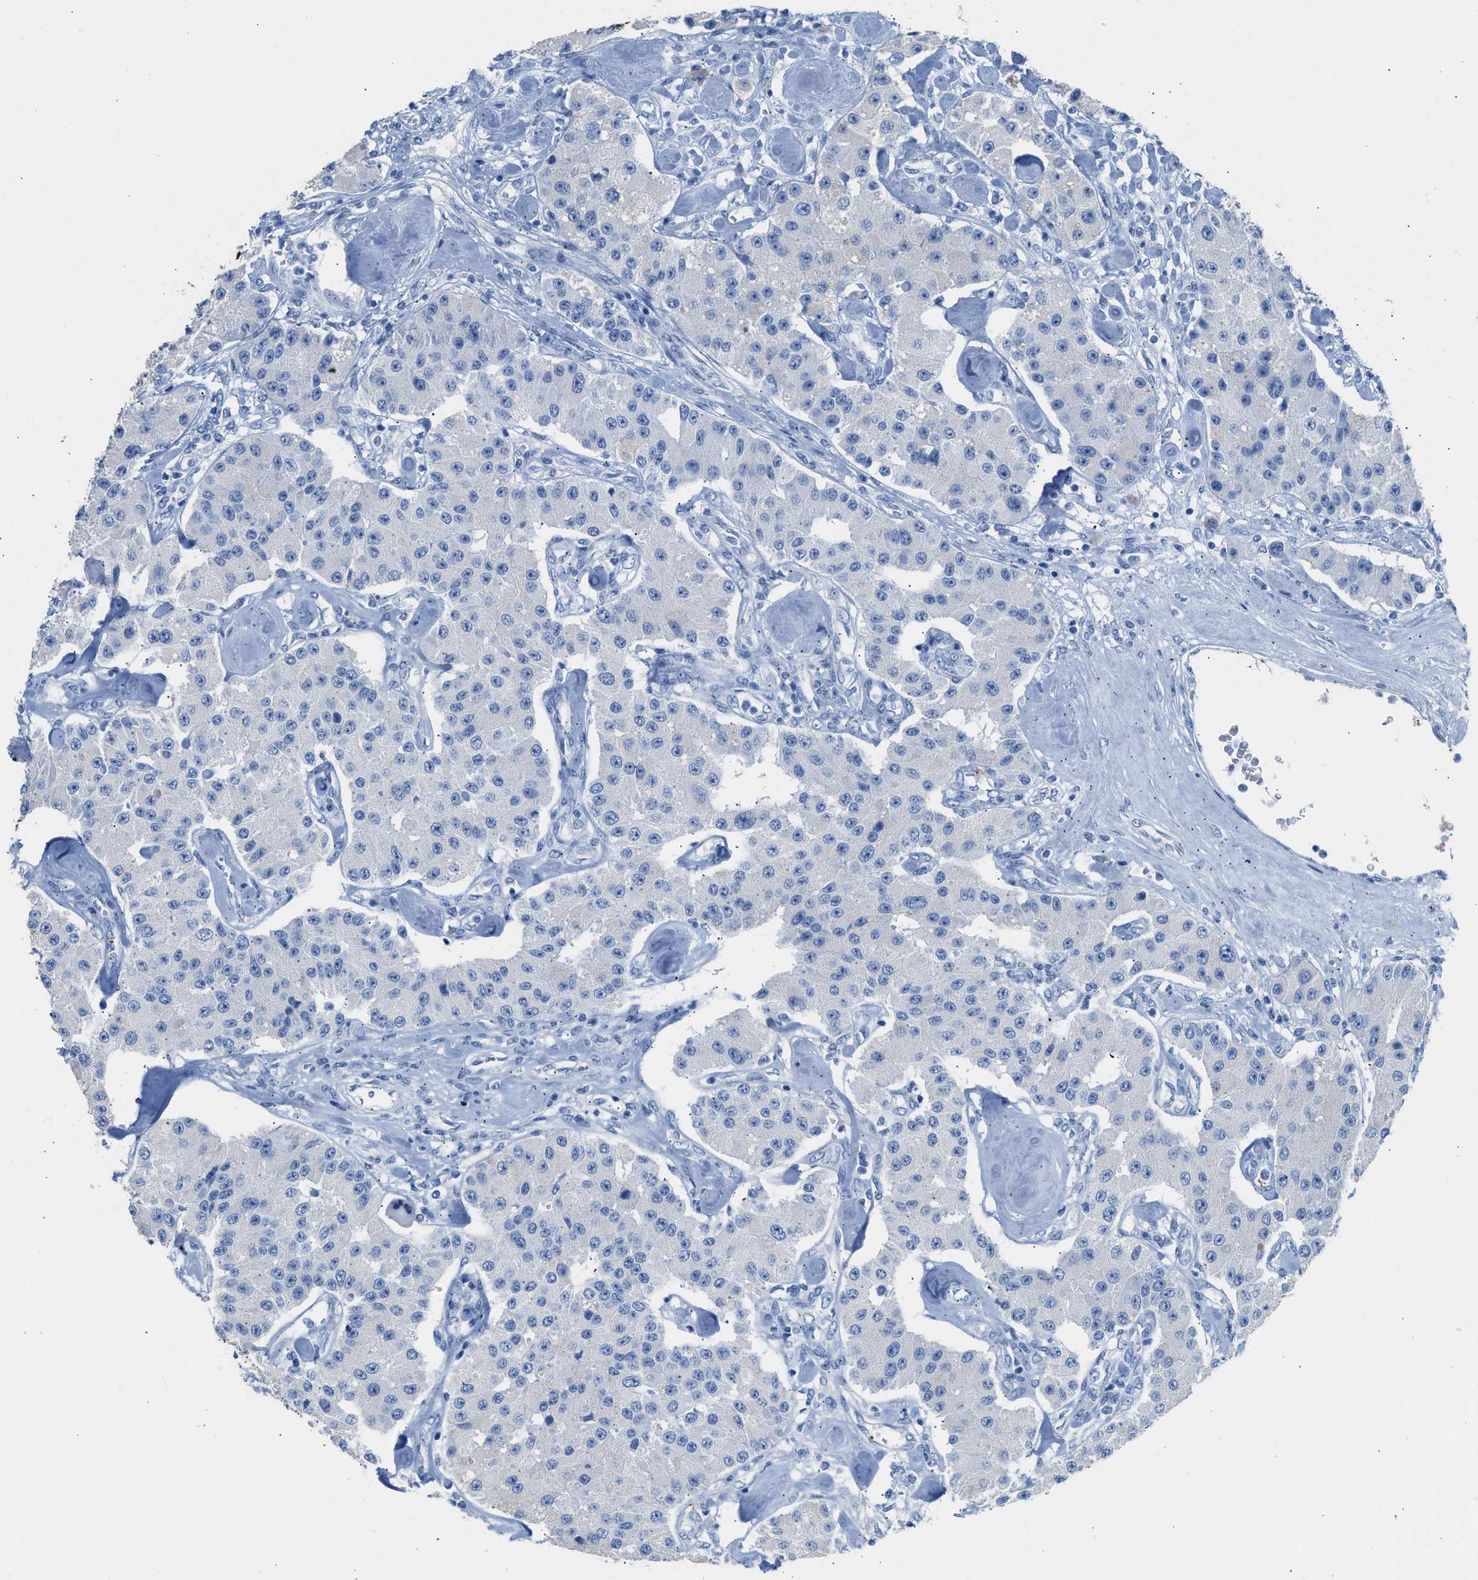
{"staining": {"intensity": "negative", "quantity": "none", "location": "none"}, "tissue": "carcinoid", "cell_type": "Tumor cells", "image_type": "cancer", "snomed": [{"axis": "morphology", "description": "Carcinoid, malignant, NOS"}, {"axis": "topography", "description": "Pancreas"}], "caption": "Carcinoid stained for a protein using immunohistochemistry displays no positivity tumor cells.", "gene": "FAIM2", "patient": {"sex": "male", "age": 41}}